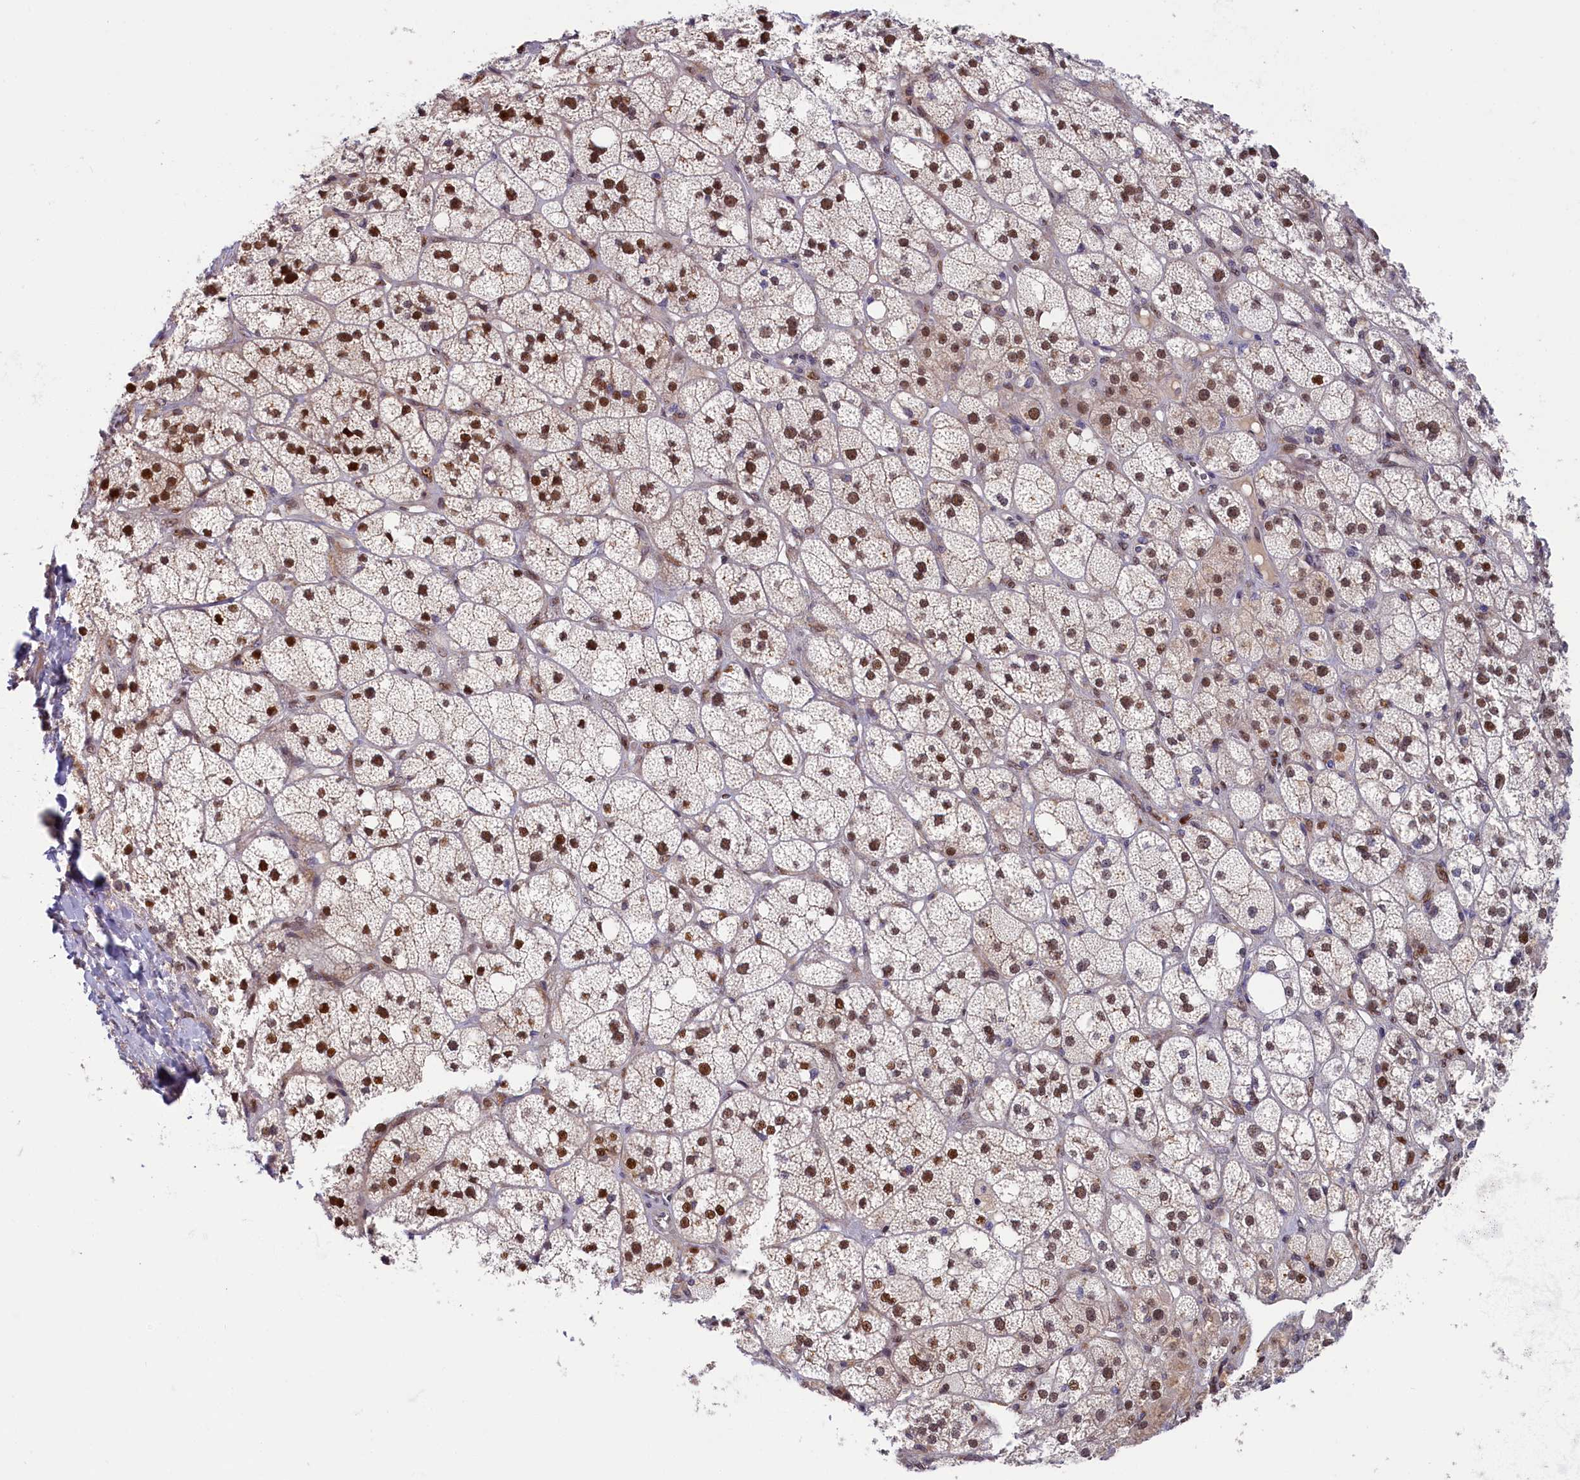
{"staining": {"intensity": "strong", "quantity": "25%-75%", "location": "nuclear"}, "tissue": "adrenal gland", "cell_type": "Glandular cells", "image_type": "normal", "snomed": [{"axis": "morphology", "description": "Normal tissue, NOS"}, {"axis": "topography", "description": "Adrenal gland"}], "caption": "Protein expression analysis of normal adrenal gland shows strong nuclear positivity in approximately 25%-75% of glandular cells. The staining is performed using DAB (3,3'-diaminobenzidine) brown chromogen to label protein expression. The nuclei are counter-stained blue using hematoxylin.", "gene": "CHST12", "patient": {"sex": "male", "age": 61}}